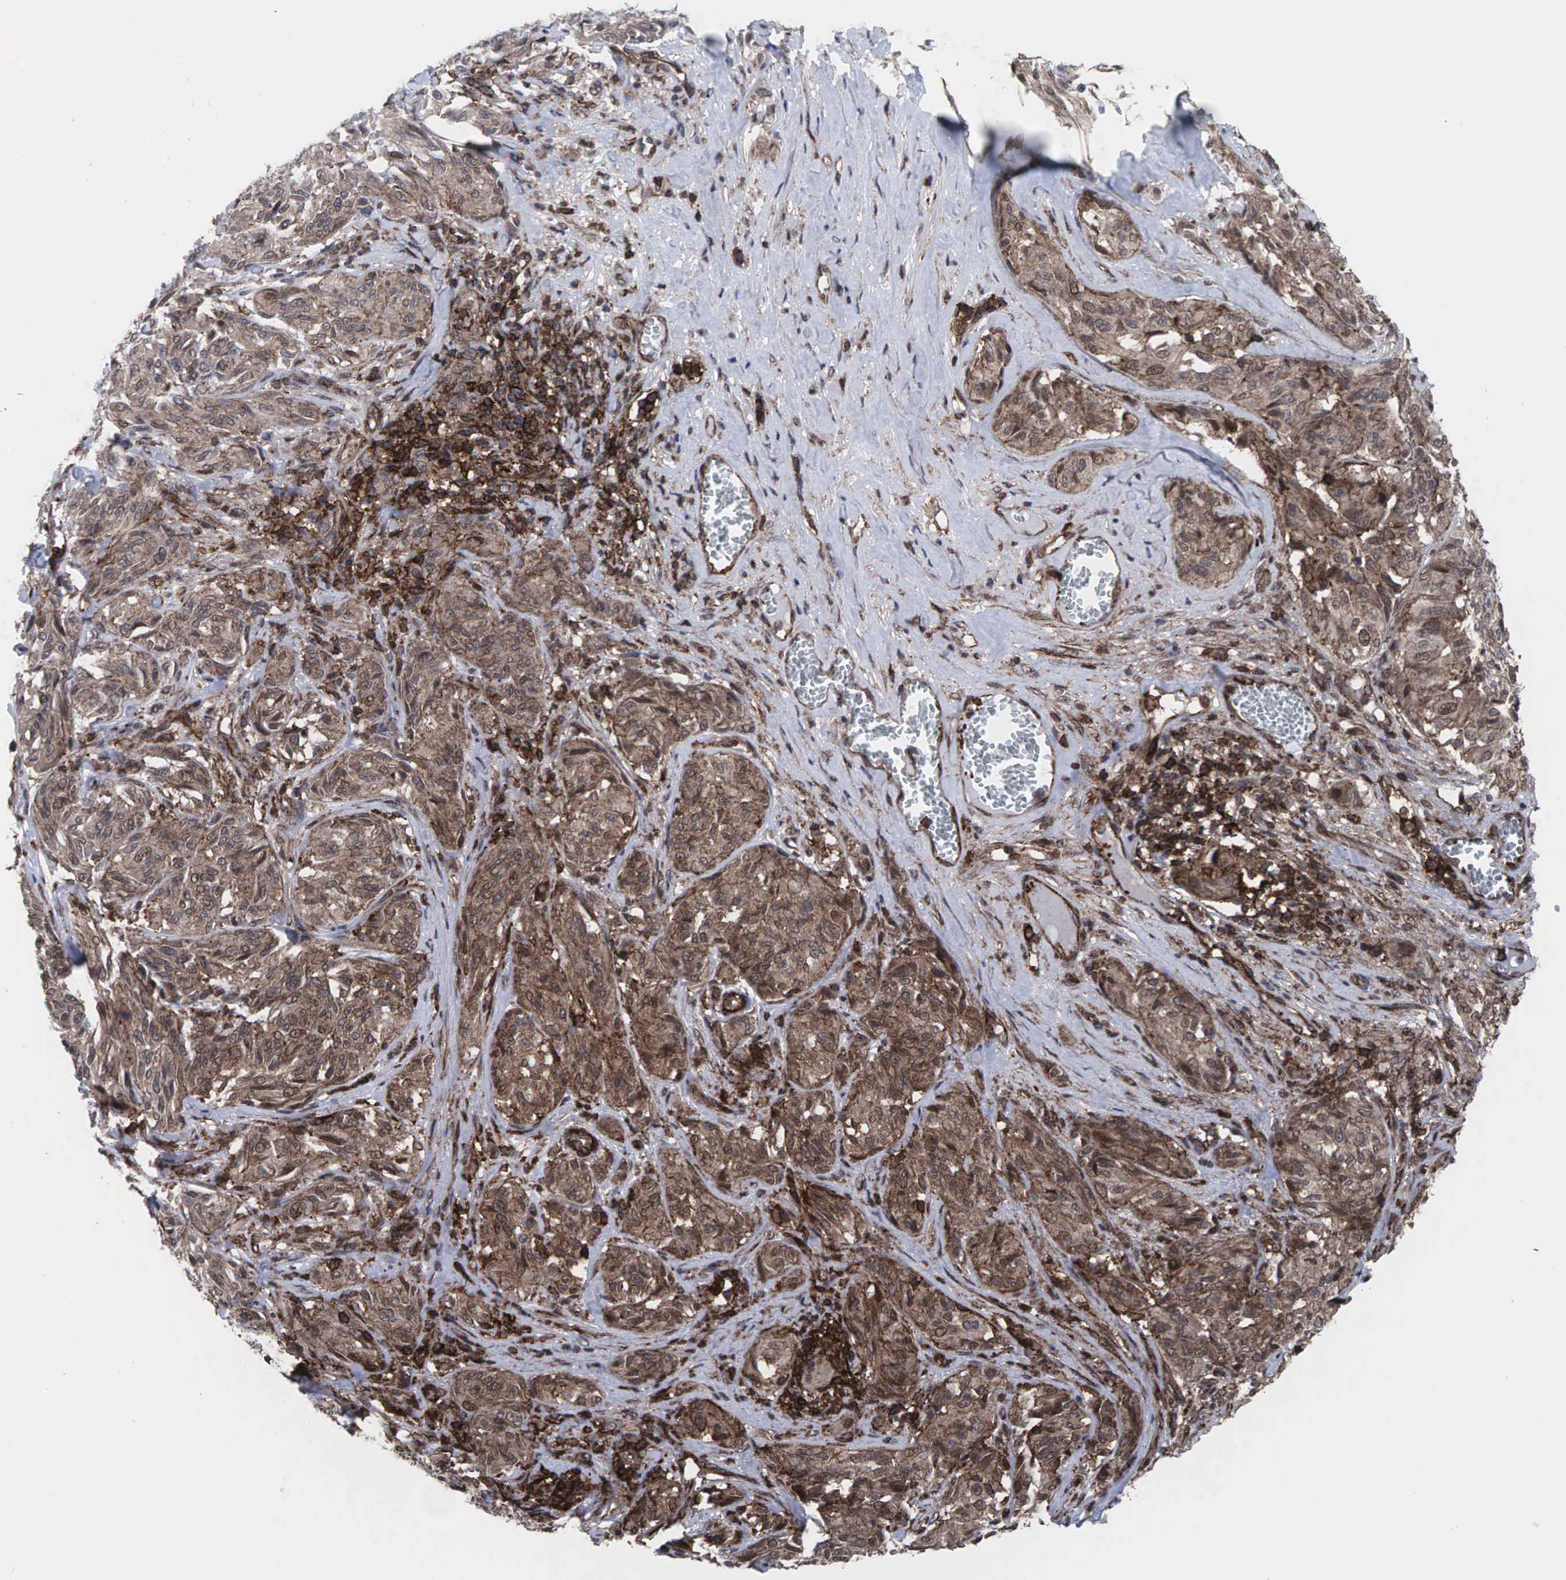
{"staining": {"intensity": "moderate", "quantity": ">75%", "location": "cytoplasmic/membranous"}, "tissue": "melanoma", "cell_type": "Tumor cells", "image_type": "cancer", "snomed": [{"axis": "morphology", "description": "Malignant melanoma, NOS"}, {"axis": "topography", "description": "Skin"}], "caption": "High-magnification brightfield microscopy of melanoma stained with DAB (3,3'-diaminobenzidine) (brown) and counterstained with hematoxylin (blue). tumor cells exhibit moderate cytoplasmic/membranous staining is seen in about>75% of cells.", "gene": "GPRASP1", "patient": {"sex": "male", "age": 54}}